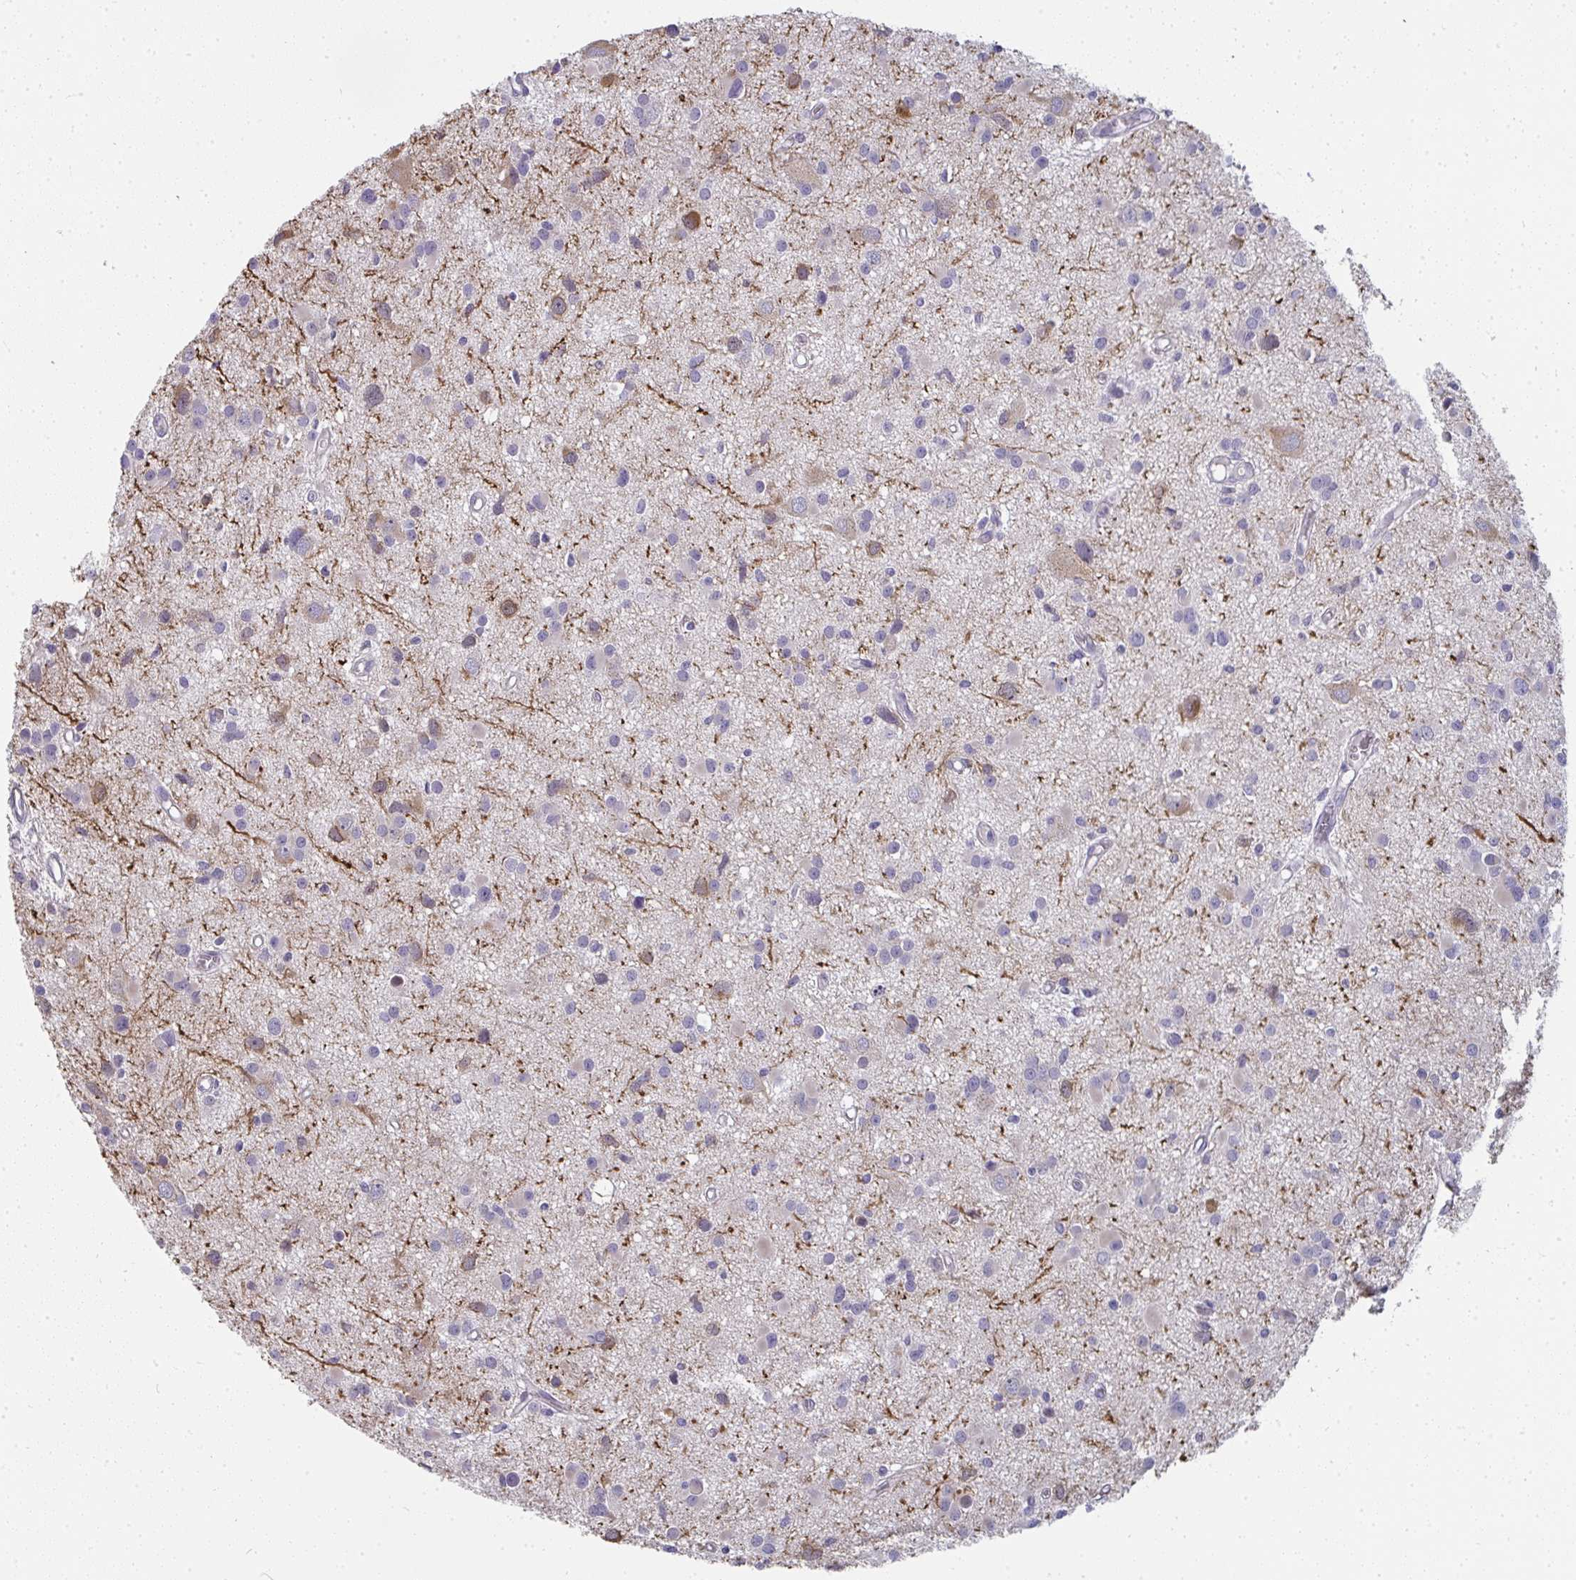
{"staining": {"intensity": "negative", "quantity": "none", "location": "none"}, "tissue": "glioma", "cell_type": "Tumor cells", "image_type": "cancer", "snomed": [{"axis": "morphology", "description": "Glioma, malignant, High grade"}, {"axis": "topography", "description": "Brain"}], "caption": "Tumor cells are negative for brown protein staining in malignant glioma (high-grade). Nuclei are stained in blue.", "gene": "SHB", "patient": {"sex": "male", "age": 54}}